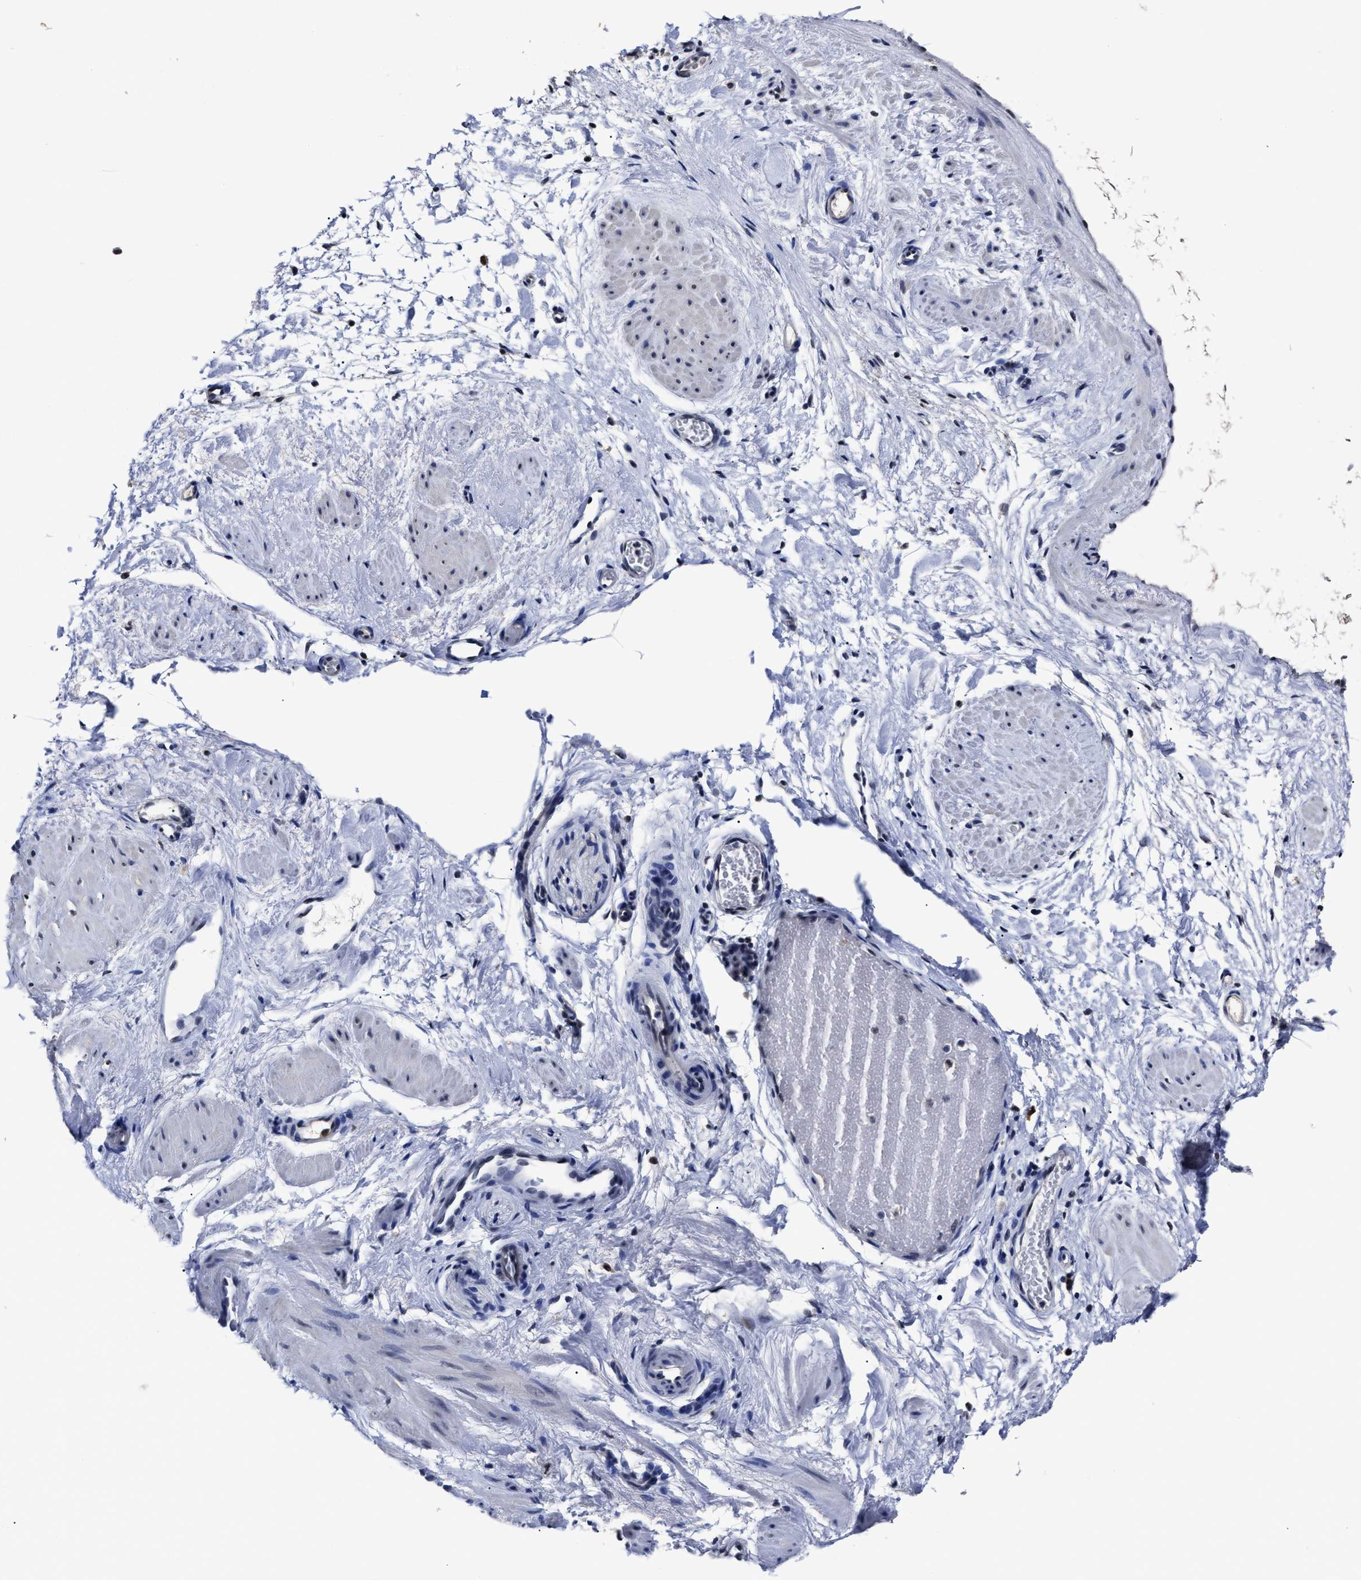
{"staining": {"intensity": "moderate", "quantity": ">75%", "location": "nuclear"}, "tissue": "adipose tissue", "cell_type": "Adipocytes", "image_type": "normal", "snomed": [{"axis": "morphology", "description": "Normal tissue, NOS"}, {"axis": "topography", "description": "Soft tissue"}], "caption": "Immunohistochemistry staining of benign adipose tissue, which reveals medium levels of moderate nuclear staining in about >75% of adipocytes indicating moderate nuclear protein staining. The staining was performed using DAB (brown) for protein detection and nuclei were counterstained in hematoxylin (blue).", "gene": "PRPF4B", "patient": {"sex": "male", "age": 72}}